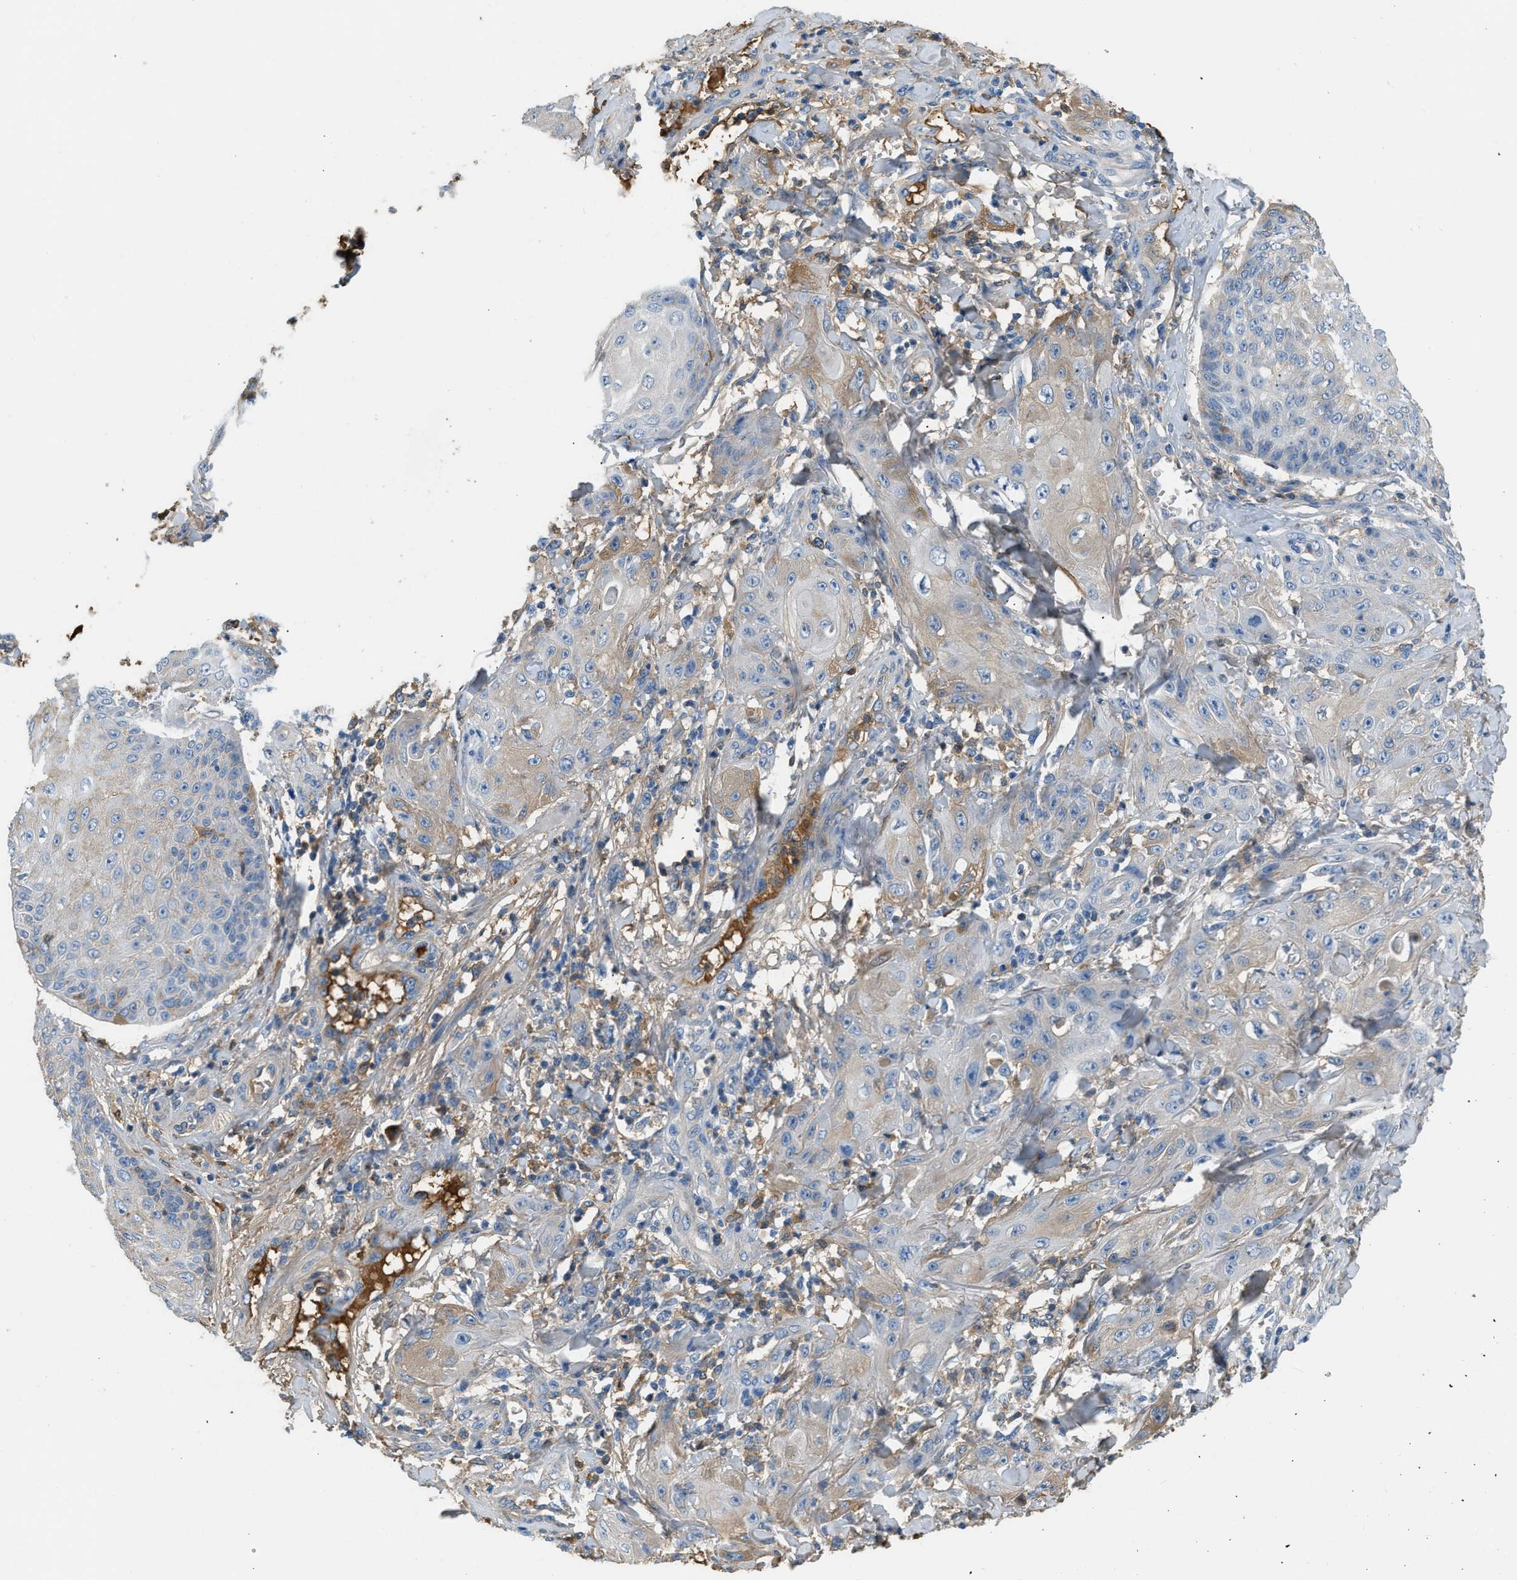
{"staining": {"intensity": "weak", "quantity": "<25%", "location": "cytoplasmic/membranous"}, "tissue": "skin cancer", "cell_type": "Tumor cells", "image_type": "cancer", "snomed": [{"axis": "morphology", "description": "Squamous cell carcinoma, NOS"}, {"axis": "topography", "description": "Skin"}], "caption": "Skin cancer (squamous cell carcinoma) was stained to show a protein in brown. There is no significant staining in tumor cells.", "gene": "STC1", "patient": {"sex": "male", "age": 74}}